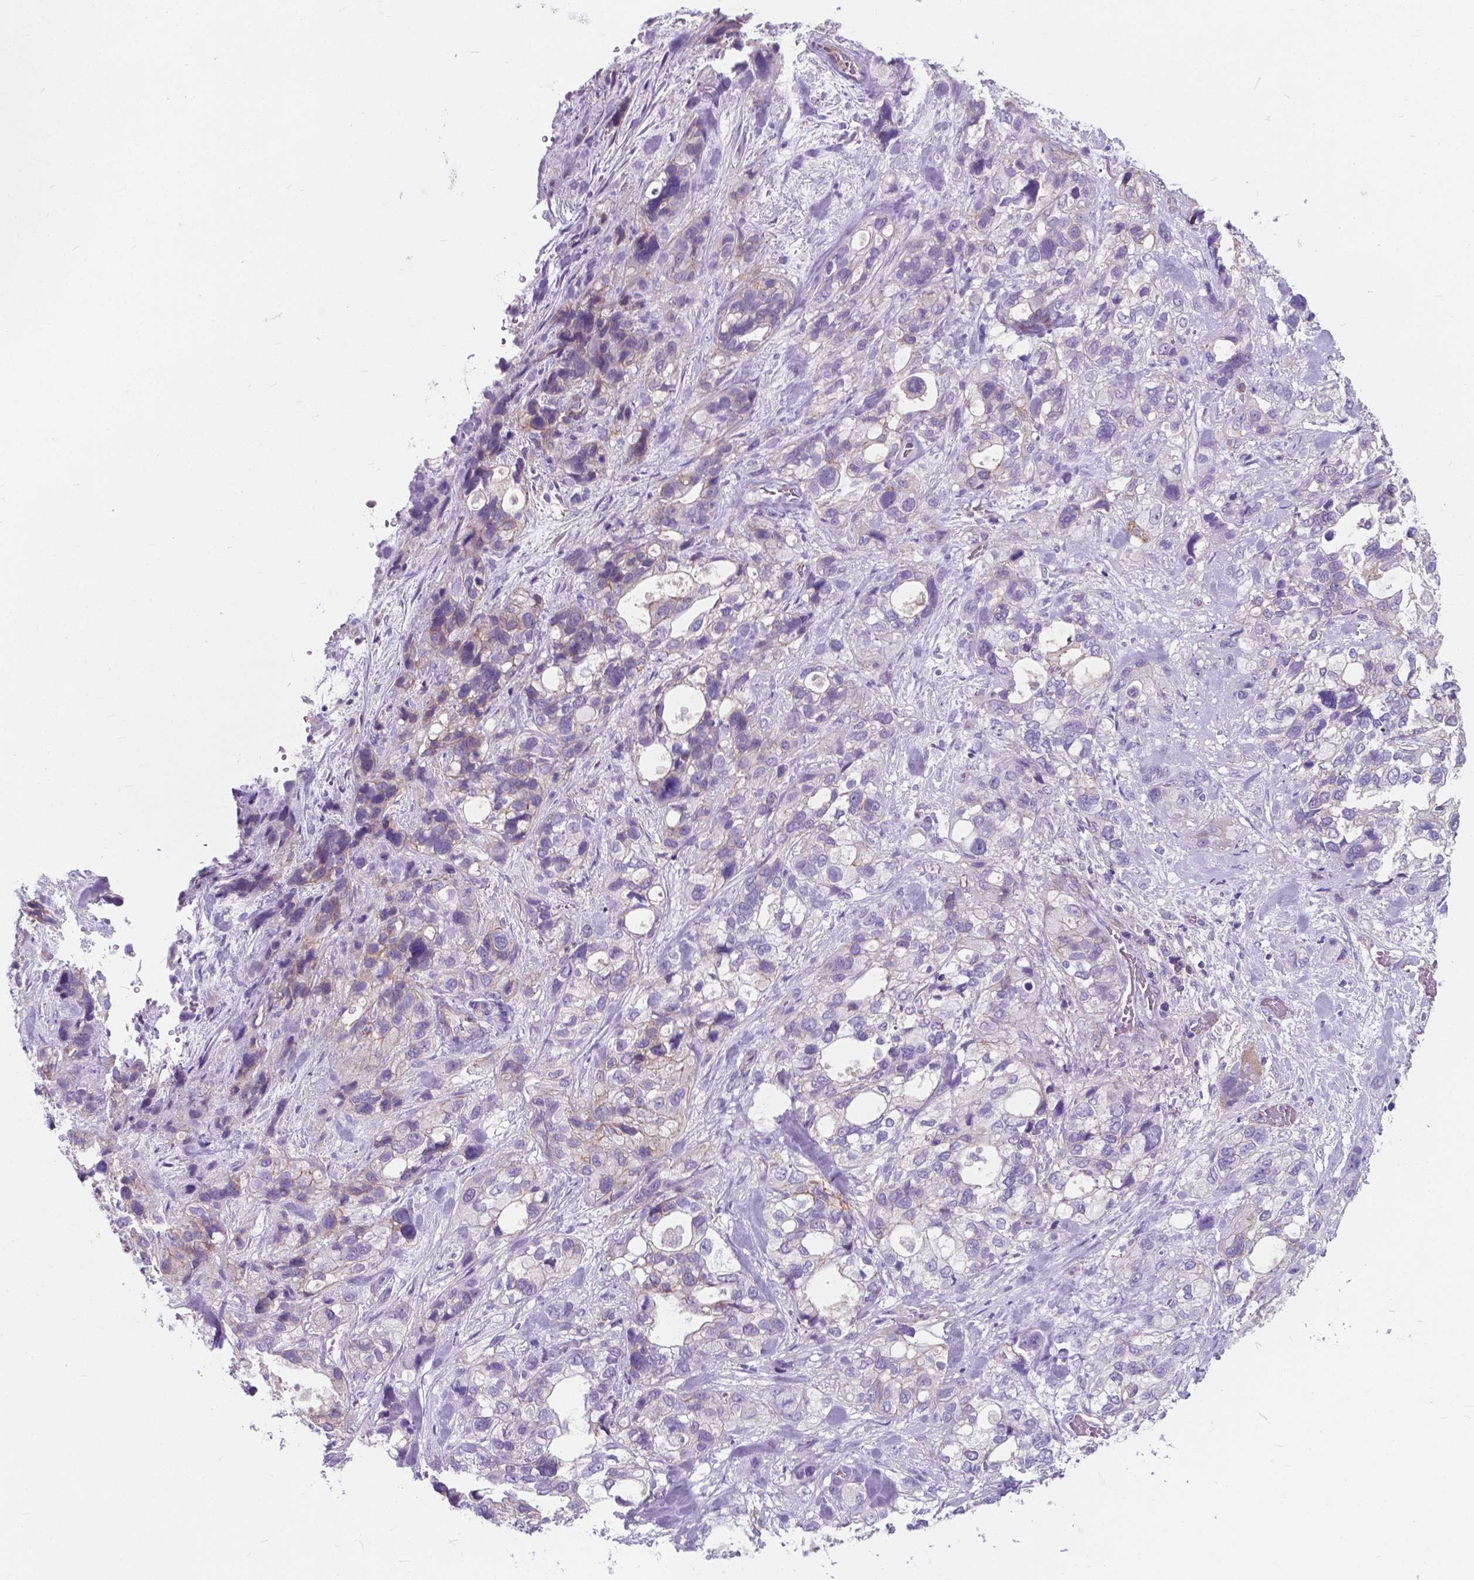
{"staining": {"intensity": "negative", "quantity": "none", "location": "none"}, "tissue": "stomach cancer", "cell_type": "Tumor cells", "image_type": "cancer", "snomed": [{"axis": "morphology", "description": "Adenocarcinoma, NOS"}, {"axis": "topography", "description": "Stomach, upper"}], "caption": "An immunohistochemistry (IHC) histopathology image of adenocarcinoma (stomach) is shown. There is no staining in tumor cells of adenocarcinoma (stomach).", "gene": "KIAA0040", "patient": {"sex": "female", "age": 81}}